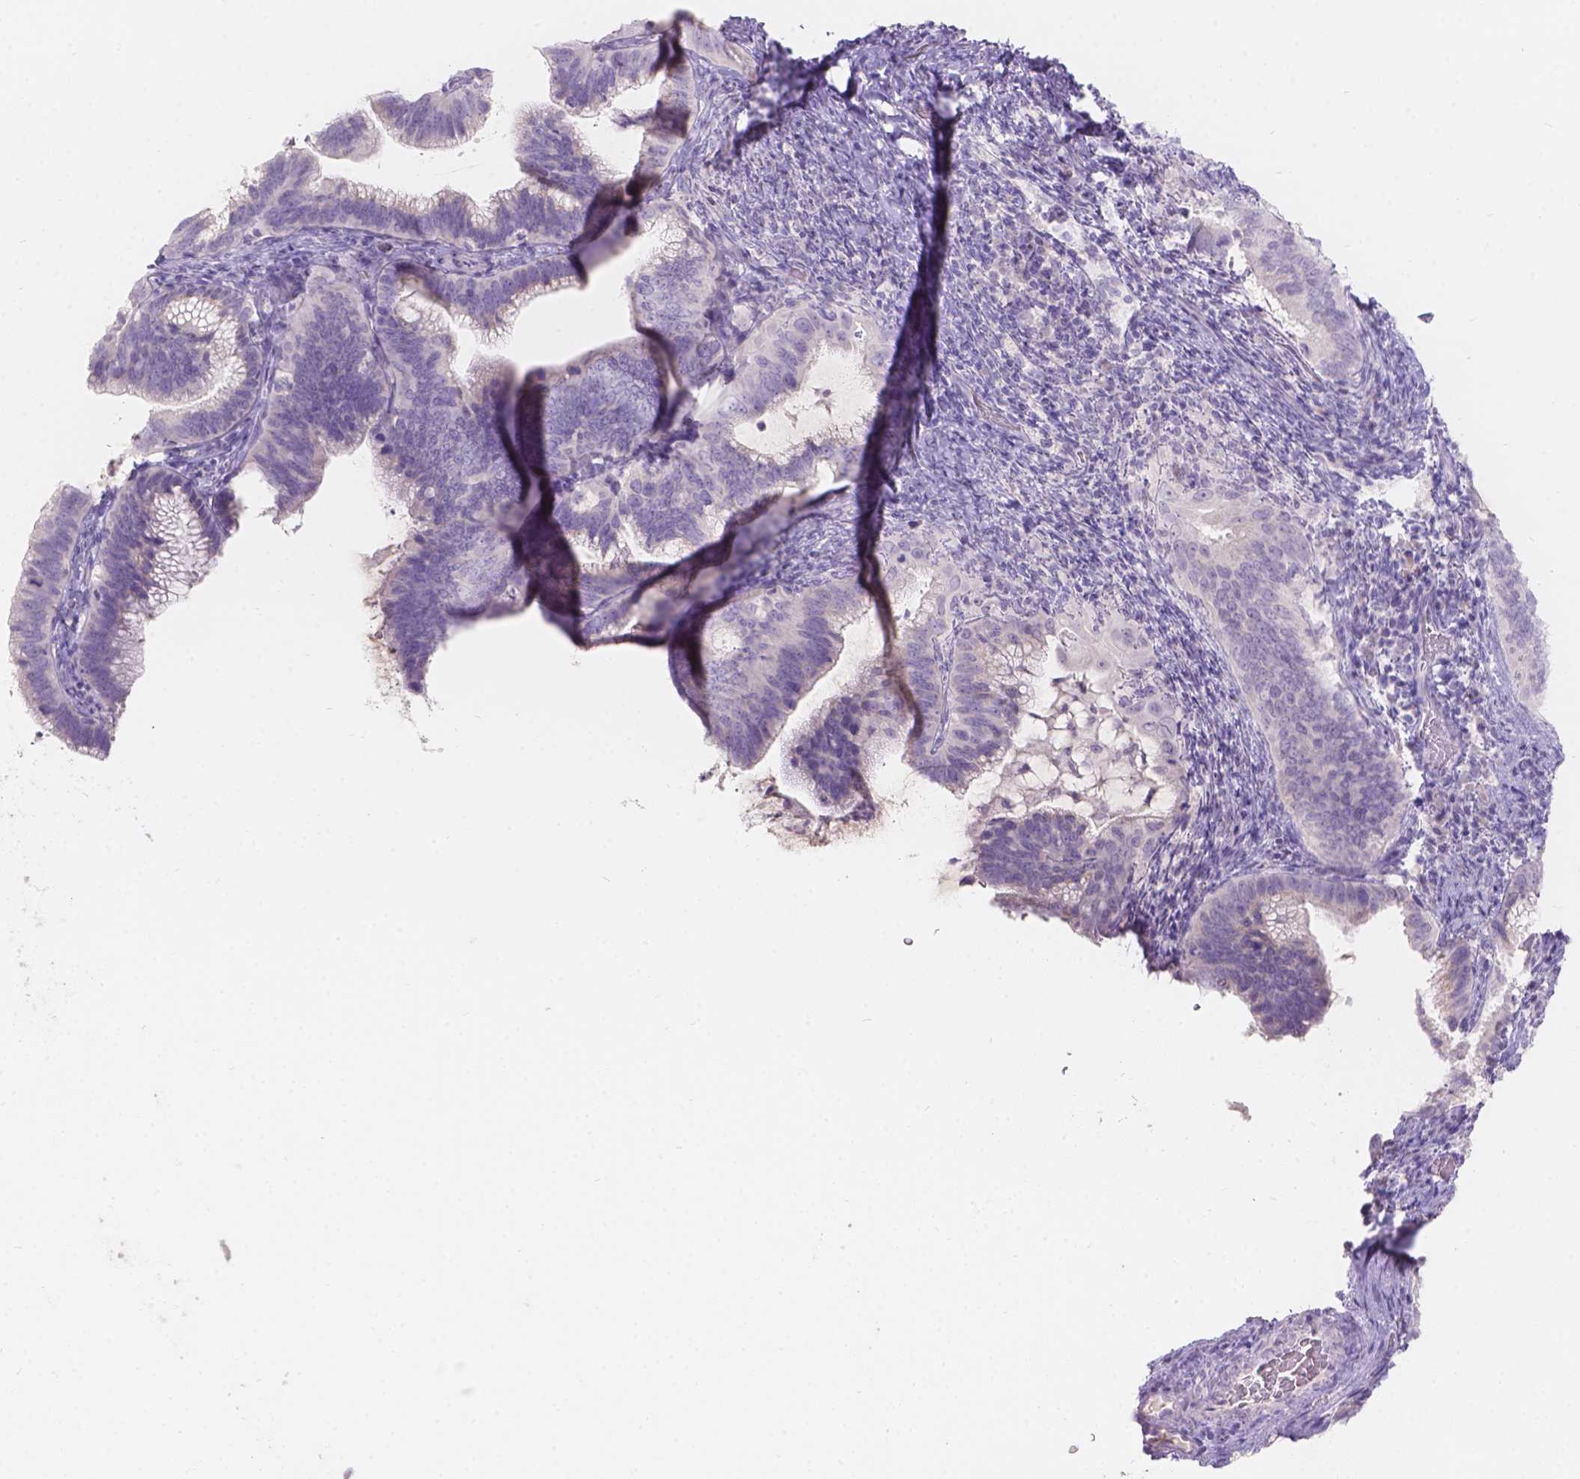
{"staining": {"intensity": "negative", "quantity": "none", "location": "none"}, "tissue": "cervical cancer", "cell_type": "Tumor cells", "image_type": "cancer", "snomed": [{"axis": "morphology", "description": "Adenocarcinoma, NOS"}, {"axis": "topography", "description": "Cervix"}], "caption": "The immunohistochemistry micrograph has no significant expression in tumor cells of cervical cancer tissue.", "gene": "HTN3", "patient": {"sex": "female", "age": 61}}